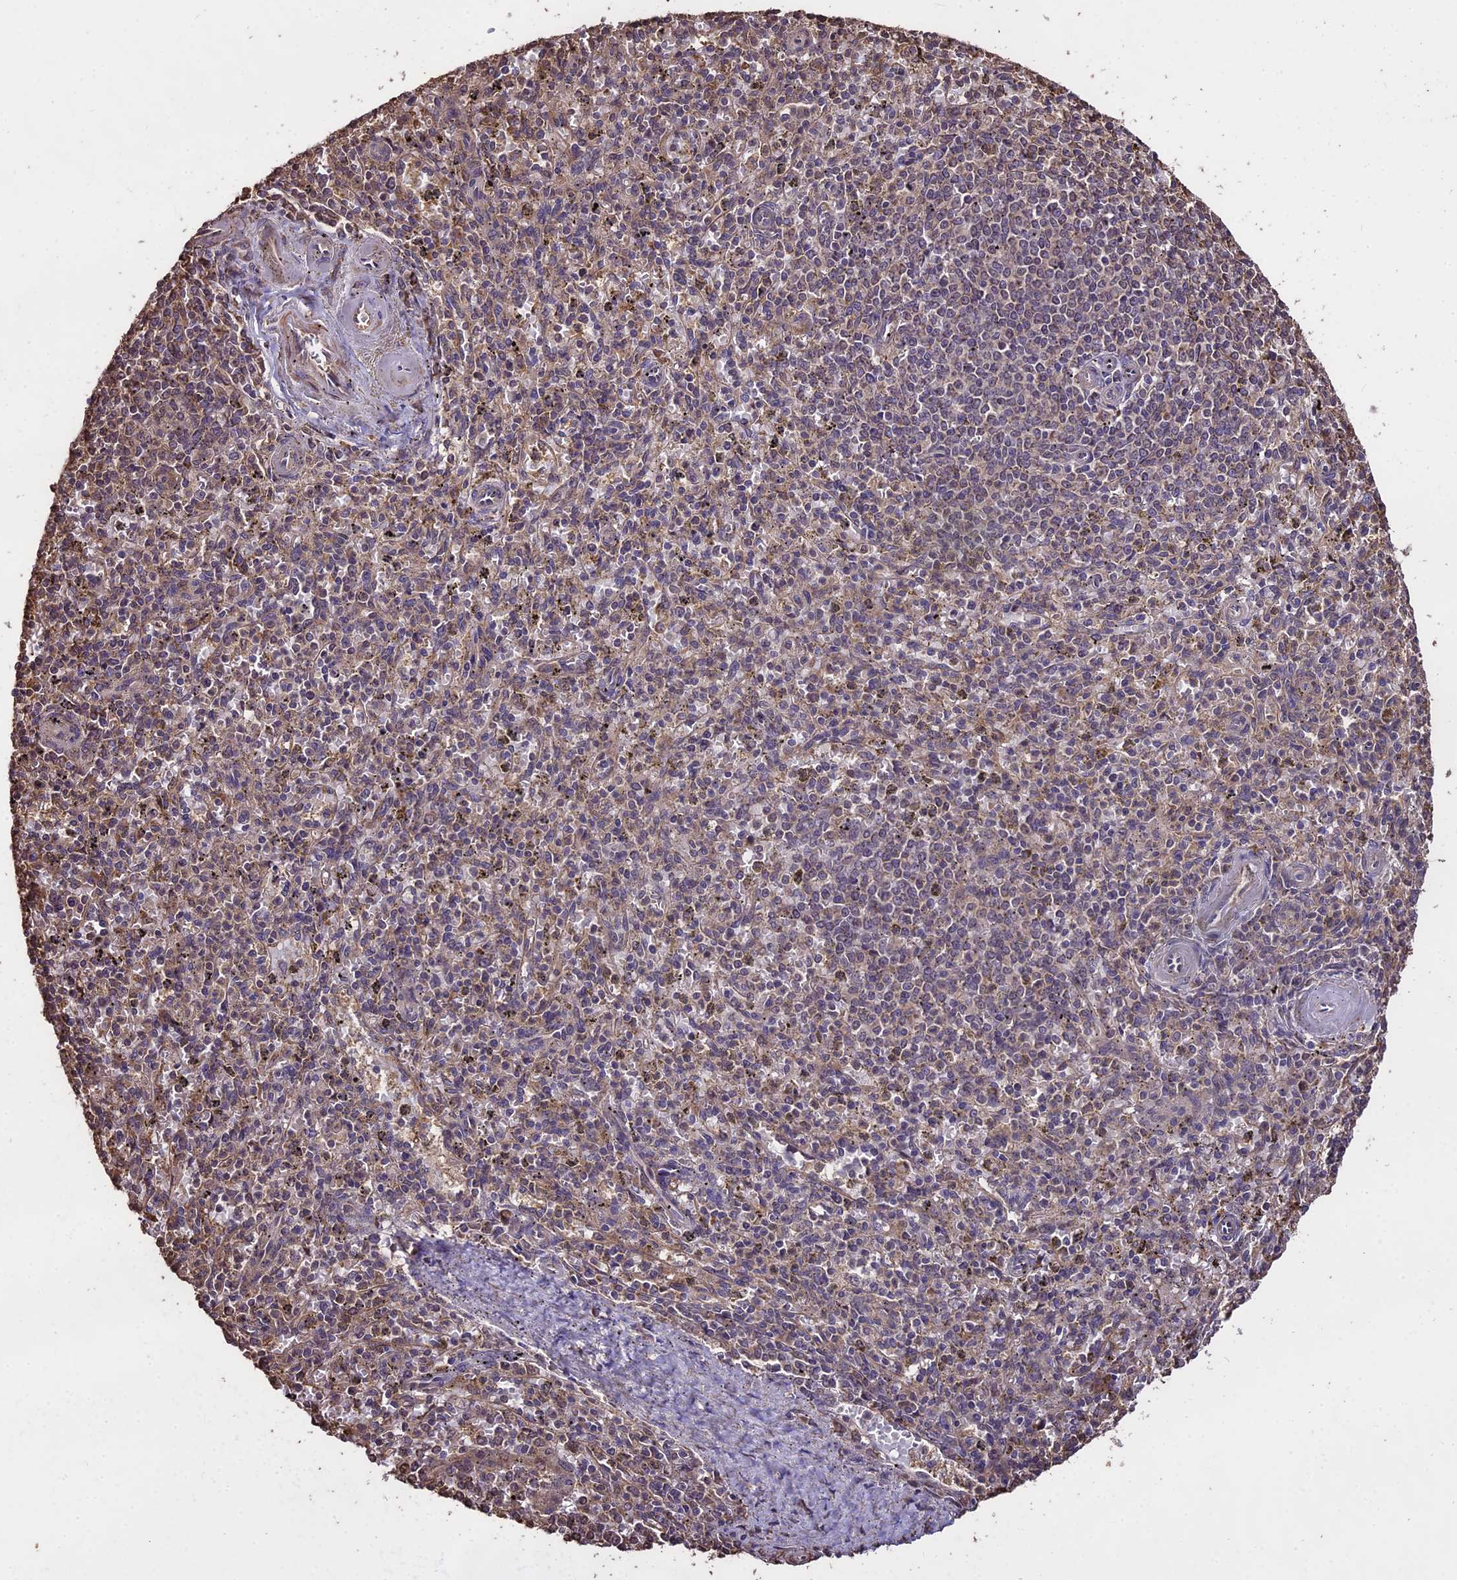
{"staining": {"intensity": "weak", "quantity": "<25%", "location": "cytoplasmic/membranous"}, "tissue": "spleen", "cell_type": "Cells in red pulp", "image_type": "normal", "snomed": [{"axis": "morphology", "description": "Normal tissue, NOS"}, {"axis": "topography", "description": "Spleen"}], "caption": "This is an IHC image of unremarkable human spleen. There is no staining in cells in red pulp.", "gene": "PGPEP1L", "patient": {"sex": "male", "age": 72}}